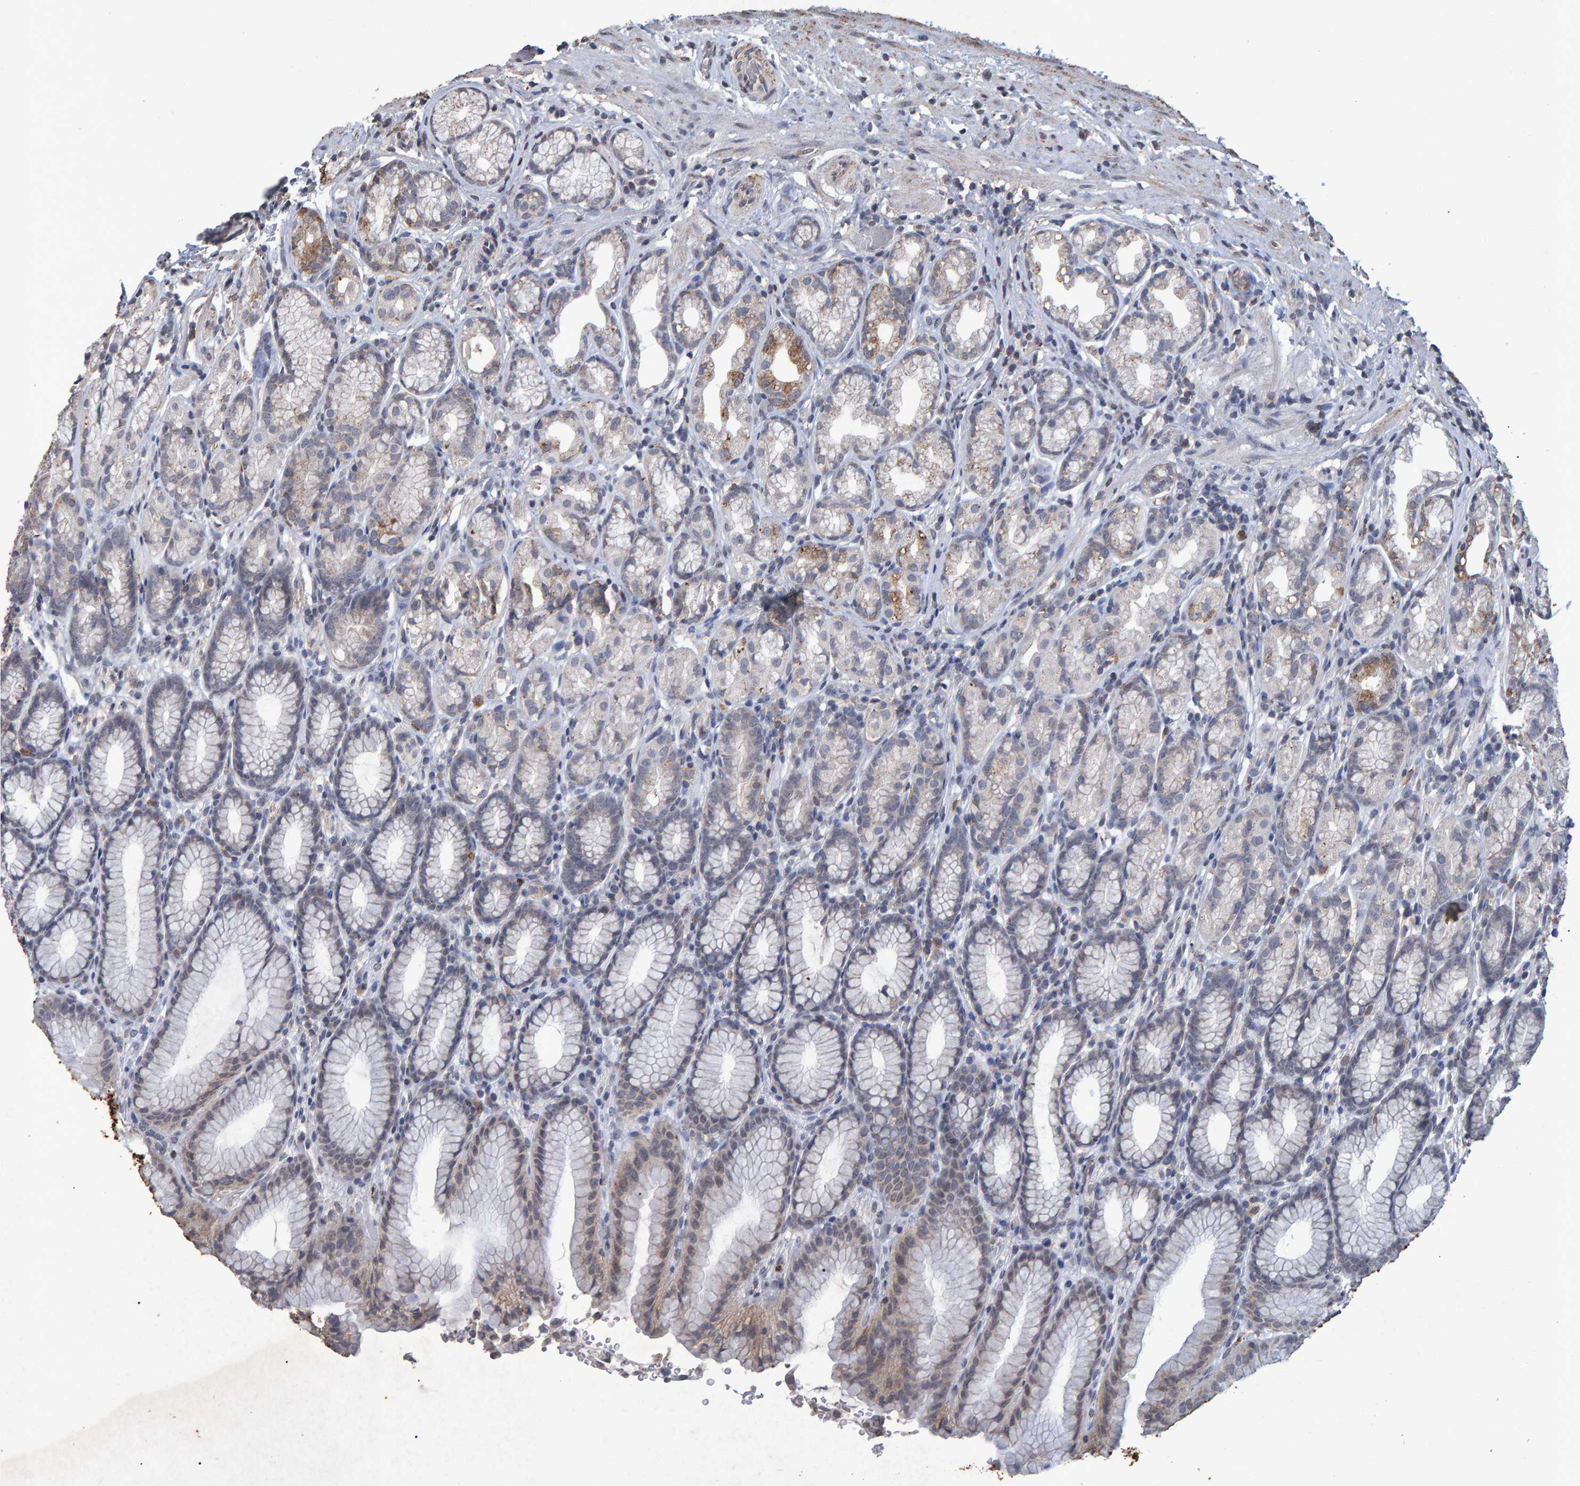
{"staining": {"intensity": "strong", "quantity": "25%-75%", "location": "cytoplasmic/membranous"}, "tissue": "stomach", "cell_type": "Glandular cells", "image_type": "normal", "snomed": [{"axis": "morphology", "description": "Normal tissue, NOS"}, {"axis": "topography", "description": "Stomach"}], "caption": "High-power microscopy captured an immunohistochemistry histopathology image of normal stomach, revealing strong cytoplasmic/membranous expression in approximately 25%-75% of glandular cells.", "gene": "GALC", "patient": {"sex": "male", "age": 42}}